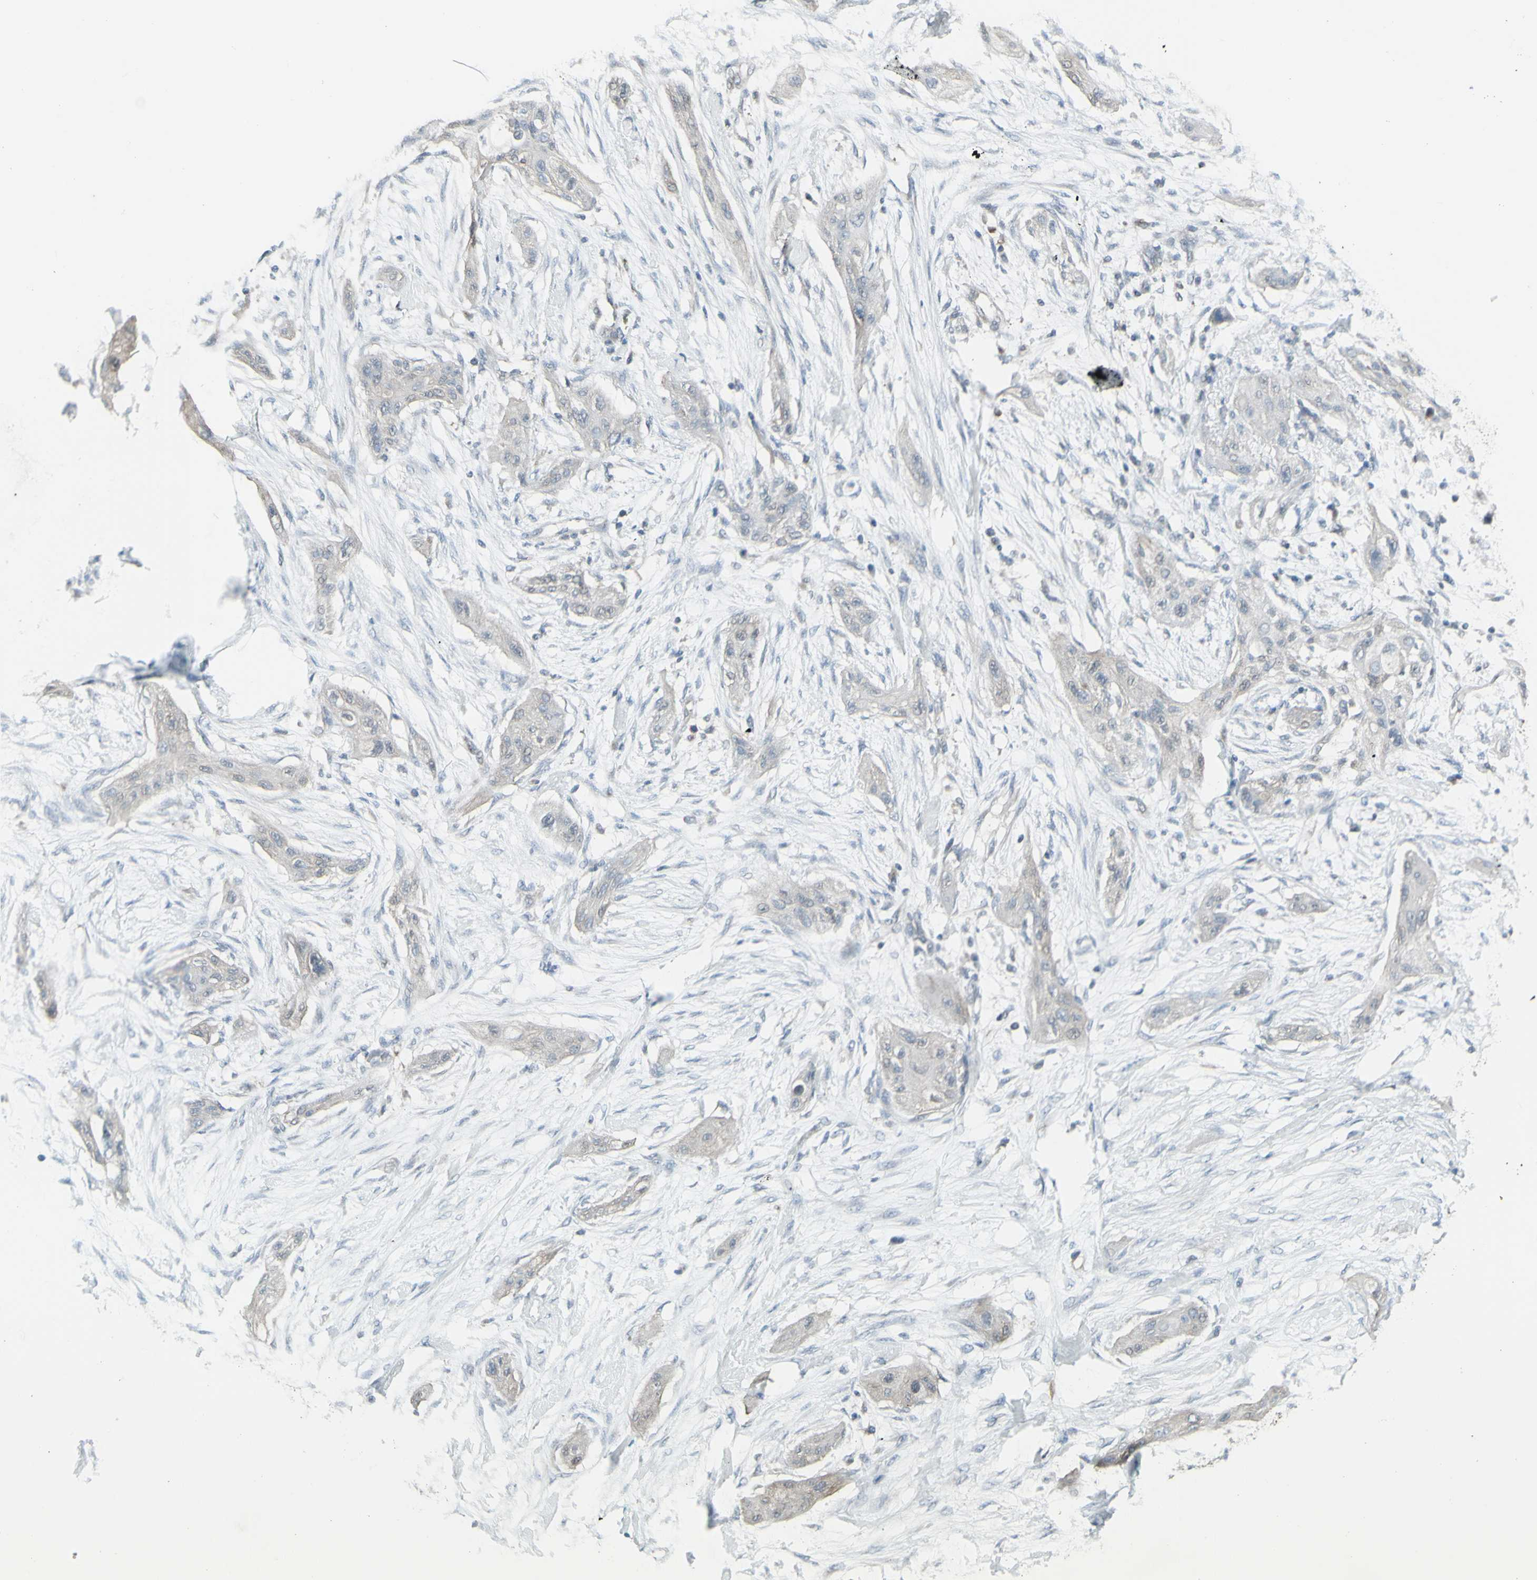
{"staining": {"intensity": "negative", "quantity": "none", "location": "none"}, "tissue": "lung cancer", "cell_type": "Tumor cells", "image_type": "cancer", "snomed": [{"axis": "morphology", "description": "Squamous cell carcinoma, NOS"}, {"axis": "topography", "description": "Lung"}], "caption": "High power microscopy micrograph of an IHC micrograph of lung cancer, revealing no significant expression in tumor cells.", "gene": "GALNT6", "patient": {"sex": "female", "age": 47}}